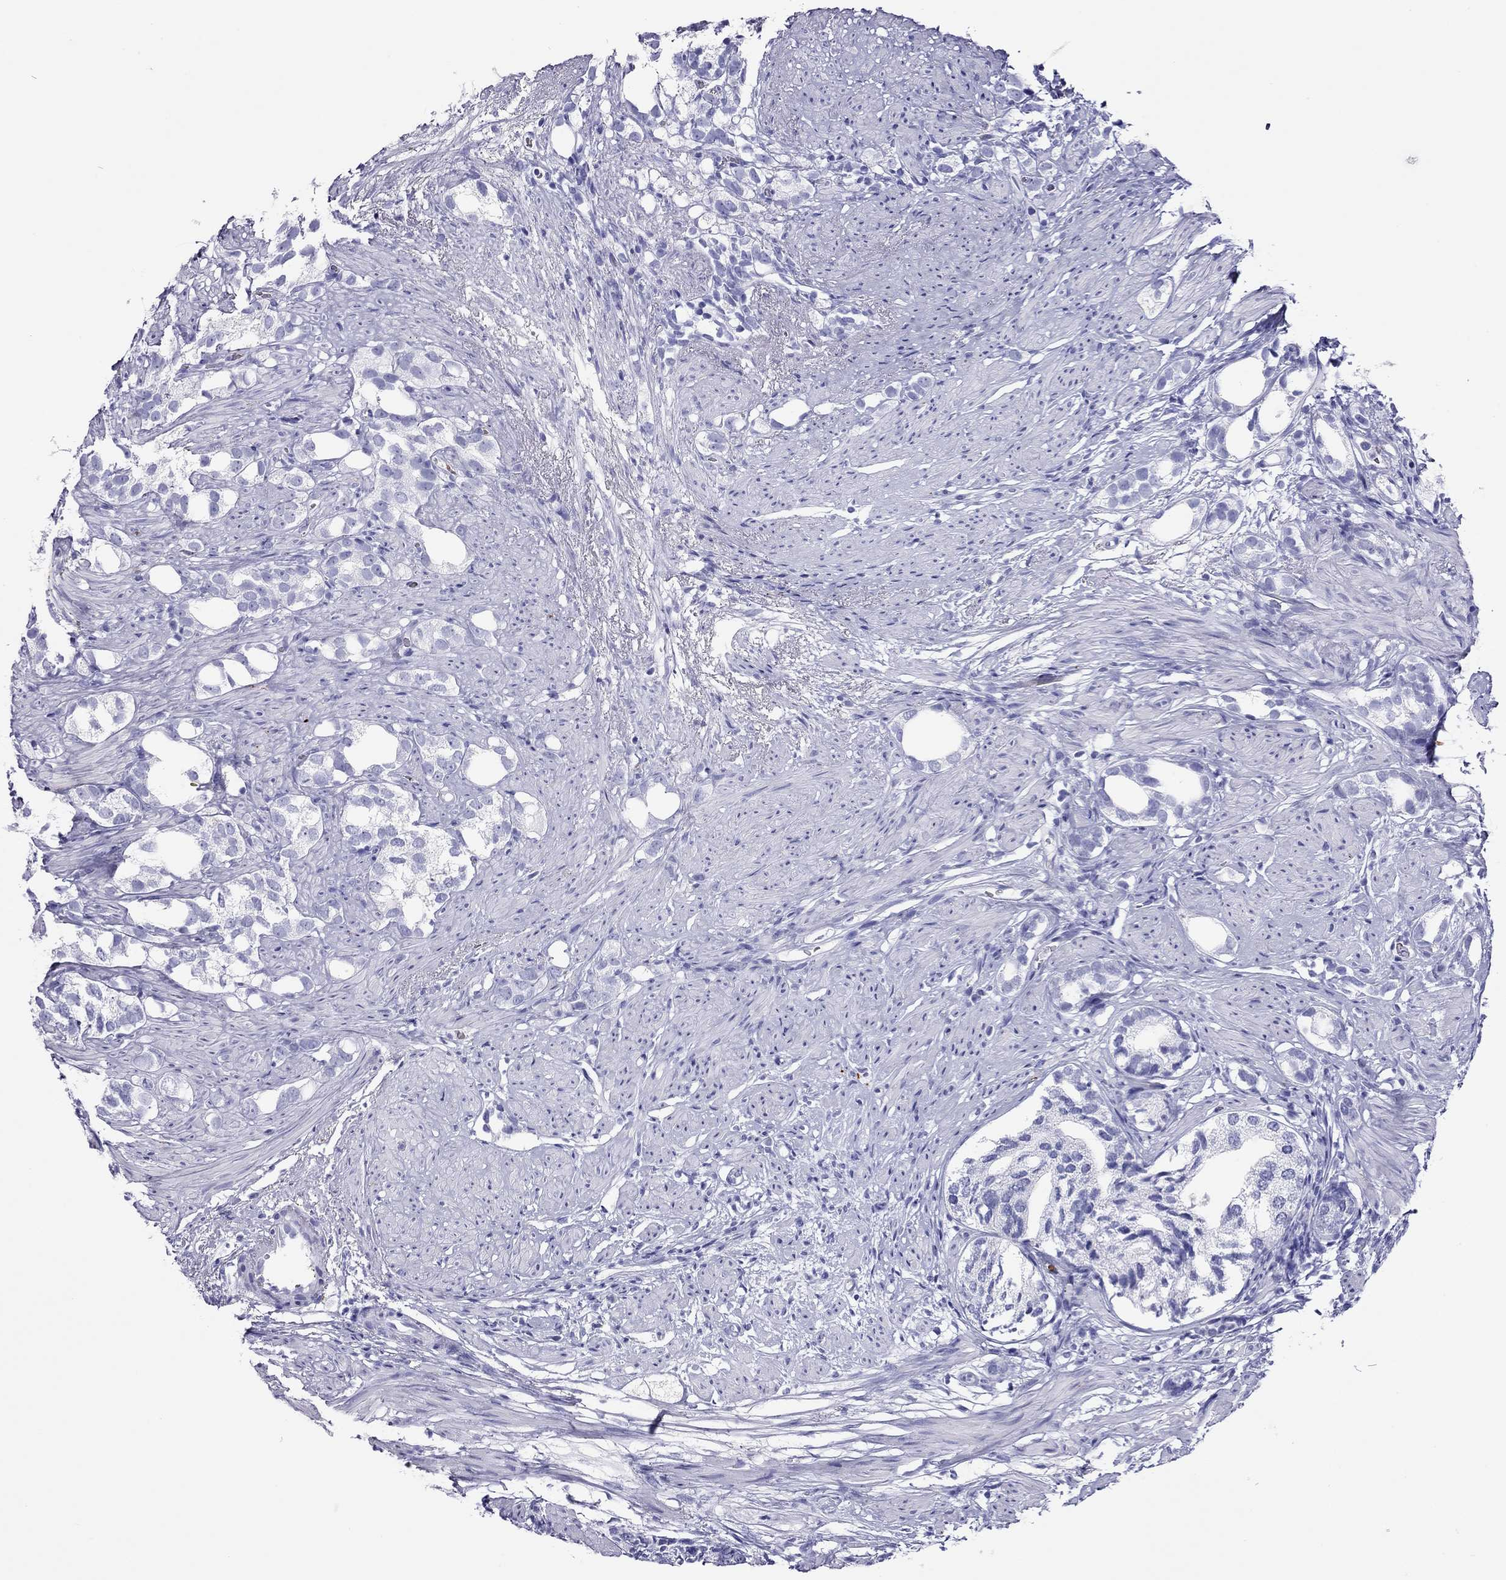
{"staining": {"intensity": "negative", "quantity": "none", "location": "none"}, "tissue": "prostate cancer", "cell_type": "Tumor cells", "image_type": "cancer", "snomed": [{"axis": "morphology", "description": "Adenocarcinoma, High grade"}, {"axis": "topography", "description": "Prostate"}], "caption": "Immunohistochemical staining of human prostate cancer (adenocarcinoma (high-grade)) demonstrates no significant staining in tumor cells.", "gene": "PTPRN", "patient": {"sex": "male", "age": 82}}